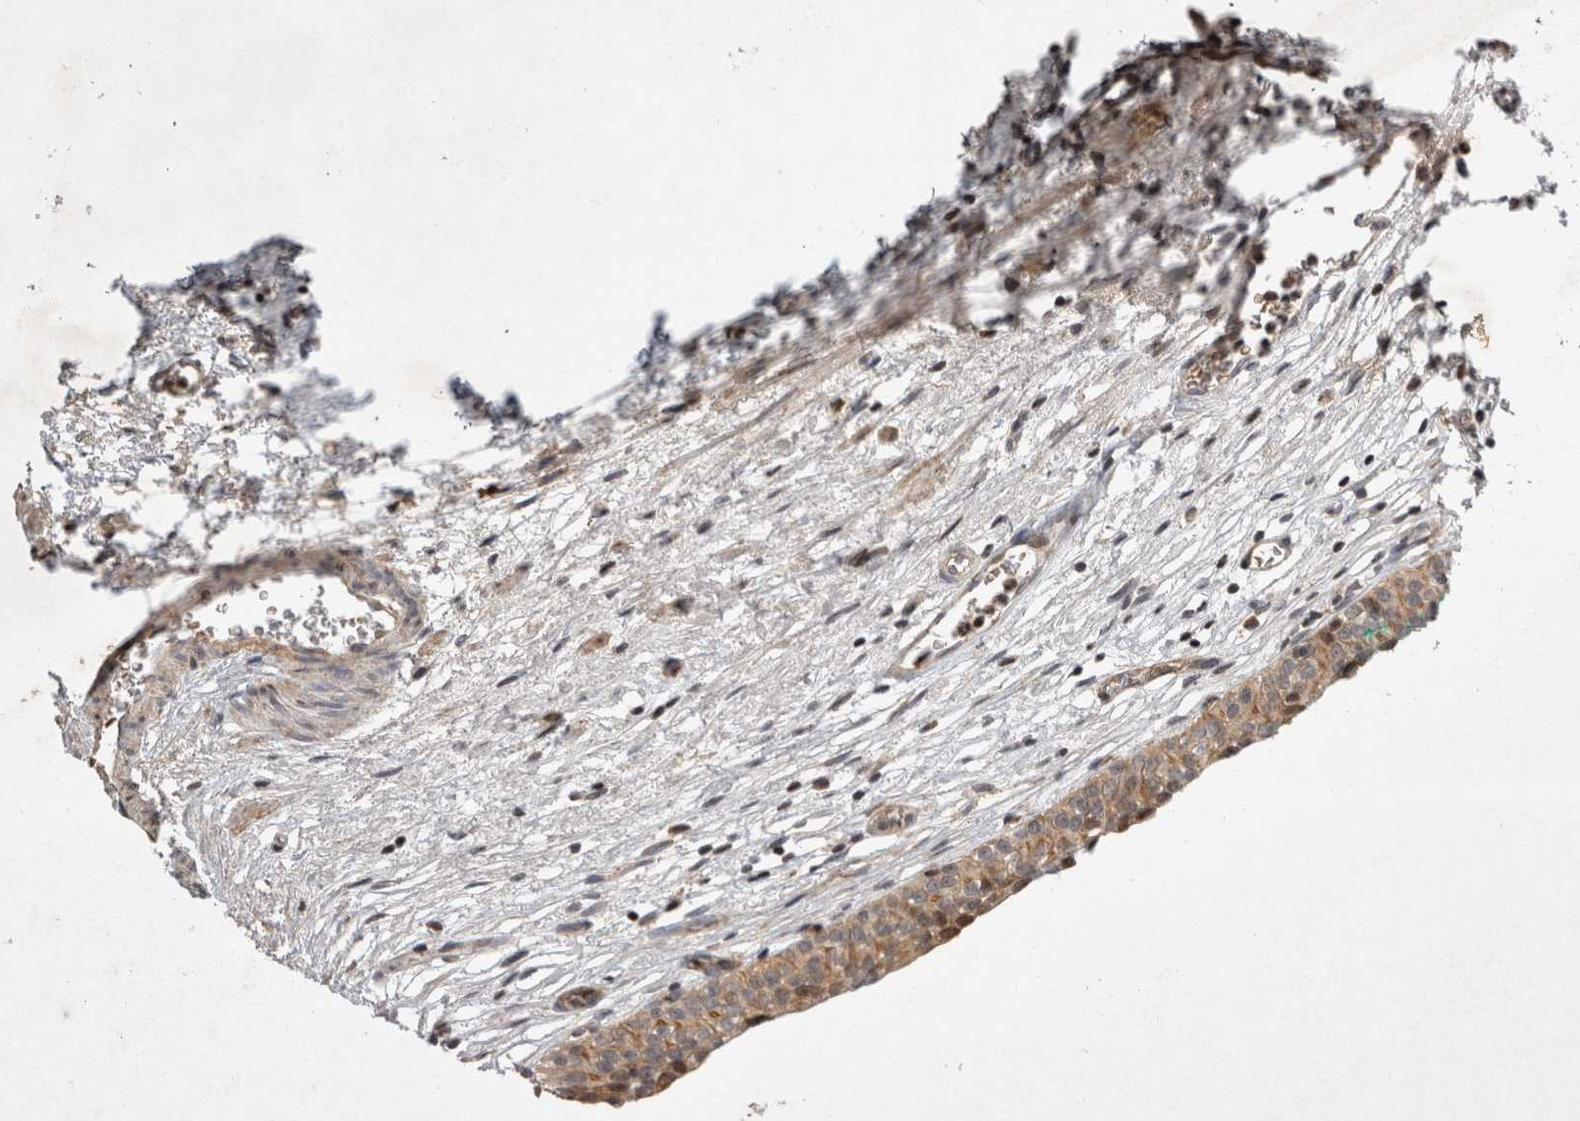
{"staining": {"intensity": "weak", "quantity": ">75%", "location": "cytoplasmic/membranous,nuclear"}, "tissue": "urinary bladder", "cell_type": "Urothelial cells", "image_type": "normal", "snomed": [{"axis": "morphology", "description": "Normal tissue, NOS"}, {"axis": "morphology", "description": "Urothelial carcinoma, High grade"}, {"axis": "topography", "description": "Urinary bladder"}], "caption": "Immunohistochemical staining of benign urinary bladder exhibits low levels of weak cytoplasmic/membranous,nuclear staining in approximately >75% of urothelial cells. Nuclei are stained in blue.", "gene": "EIF2AK1", "patient": {"sex": "female", "age": 60}}